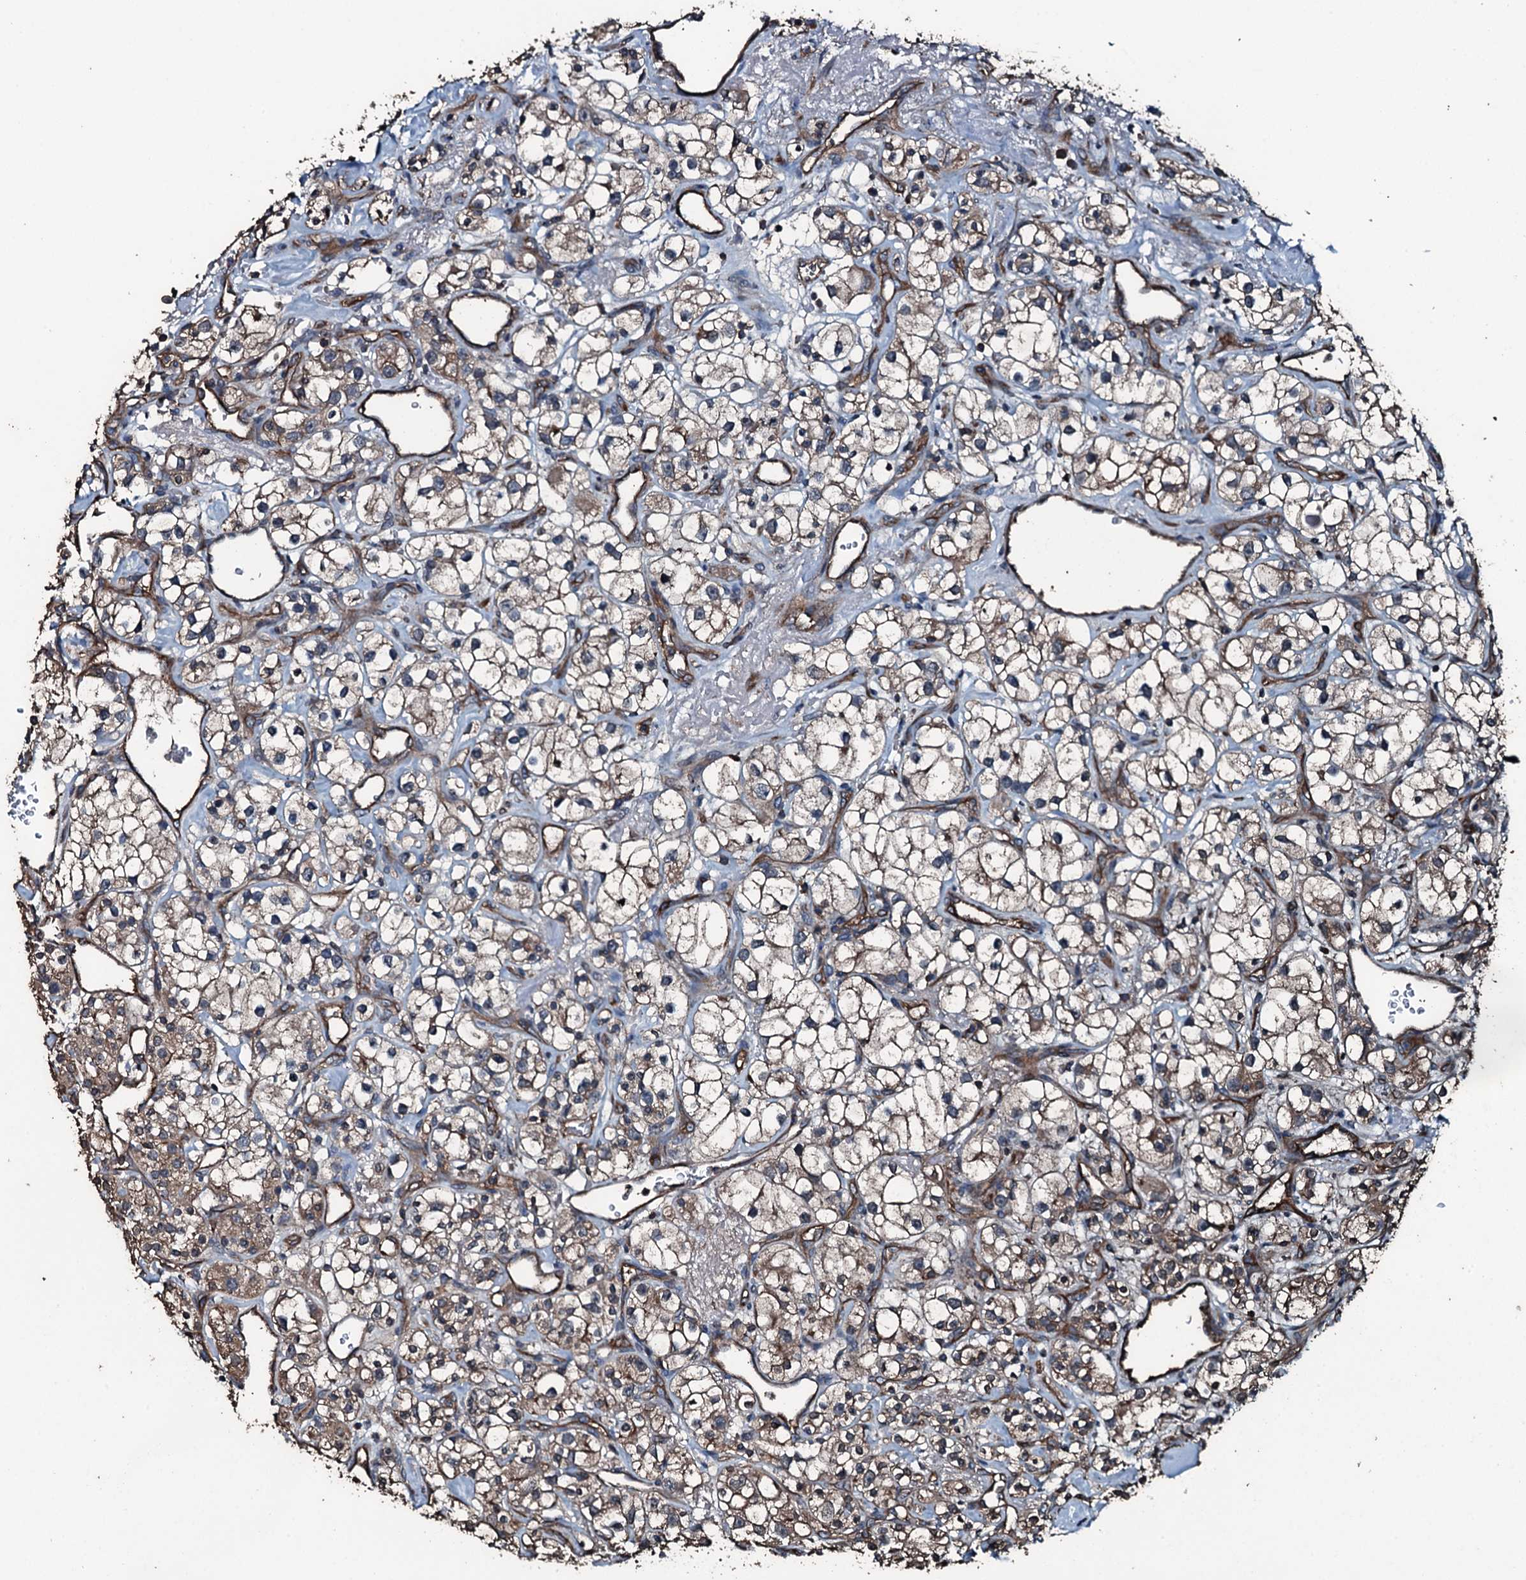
{"staining": {"intensity": "moderate", "quantity": "25%-75%", "location": "cytoplasmic/membranous"}, "tissue": "renal cancer", "cell_type": "Tumor cells", "image_type": "cancer", "snomed": [{"axis": "morphology", "description": "Adenocarcinoma, NOS"}, {"axis": "topography", "description": "Kidney"}], "caption": "Tumor cells demonstrate medium levels of moderate cytoplasmic/membranous positivity in approximately 25%-75% of cells in renal cancer (adenocarcinoma). (DAB (3,3'-diaminobenzidine) IHC, brown staining for protein, blue staining for nuclei).", "gene": "SLC25A38", "patient": {"sex": "male", "age": 77}}